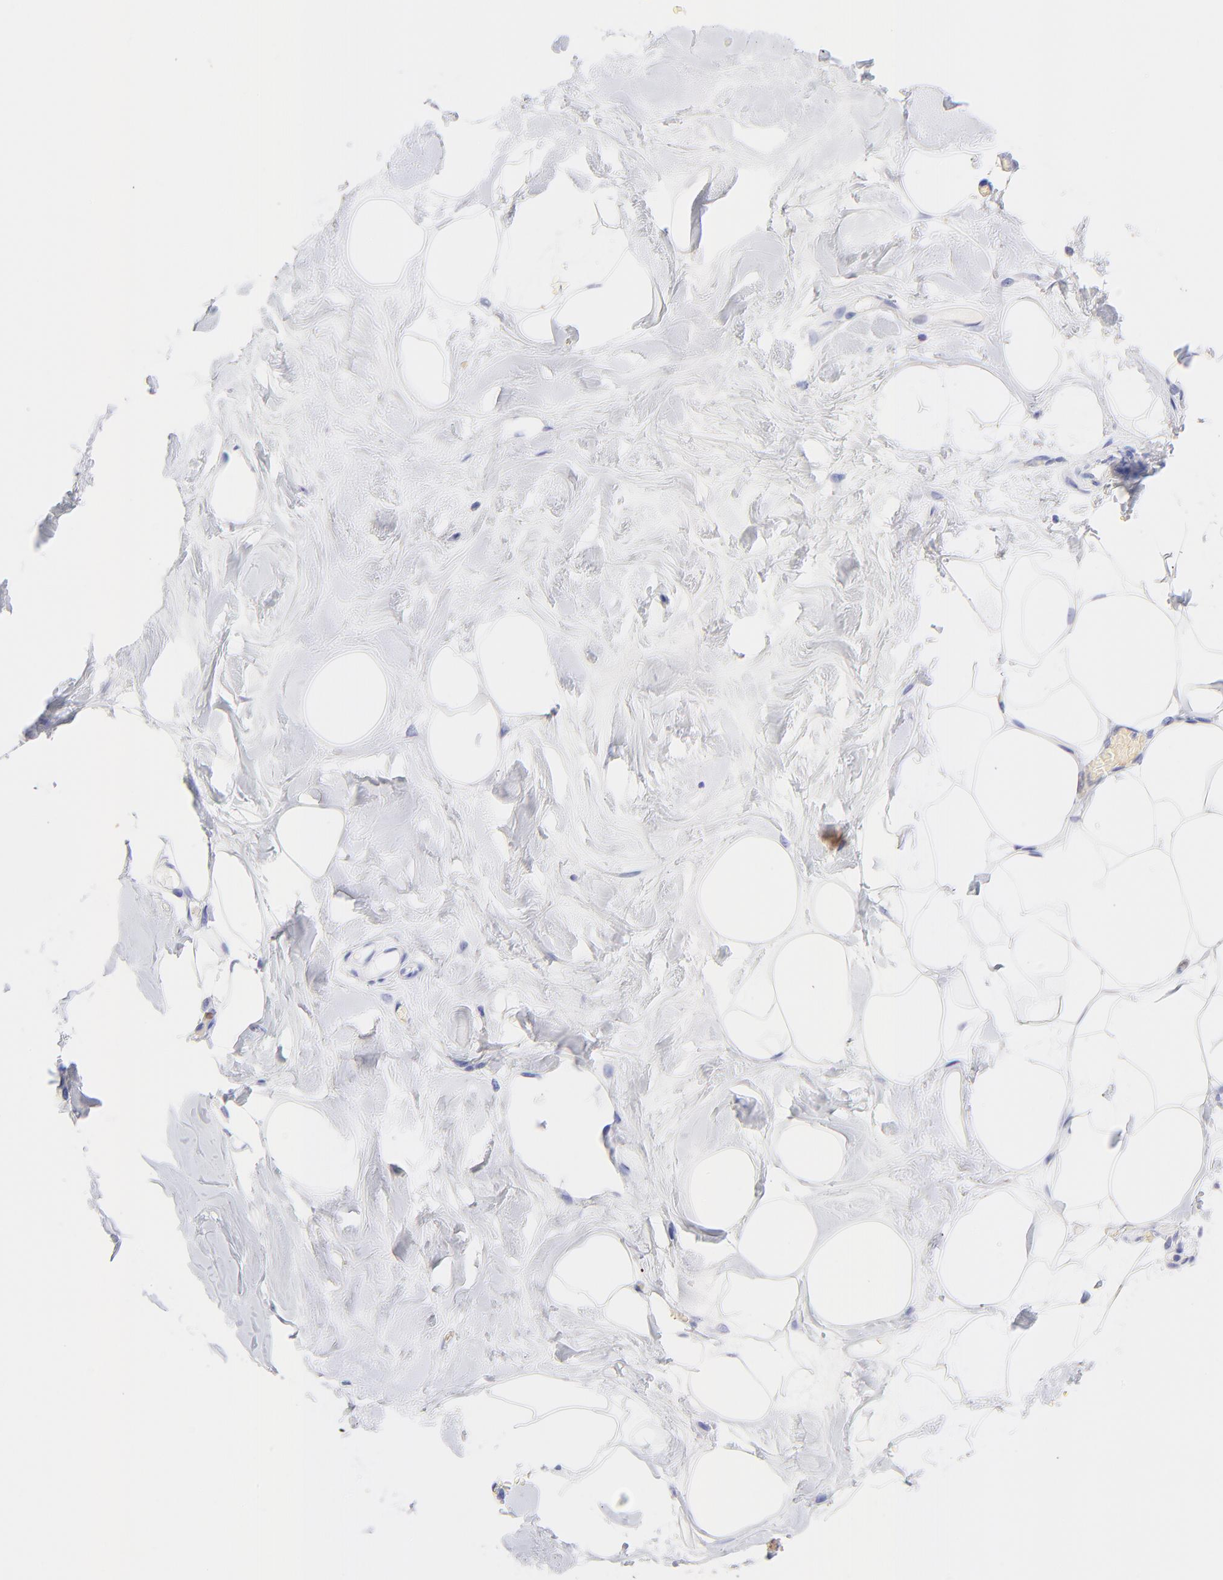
{"staining": {"intensity": "negative", "quantity": "none", "location": "none"}, "tissue": "breast", "cell_type": "Adipocytes", "image_type": "normal", "snomed": [{"axis": "morphology", "description": "Normal tissue, NOS"}, {"axis": "topography", "description": "Breast"}, {"axis": "topography", "description": "Adipose tissue"}], "caption": "Adipocytes show no significant protein staining in benign breast. (Brightfield microscopy of DAB IHC at high magnification).", "gene": "FRMPD3", "patient": {"sex": "female", "age": 25}}